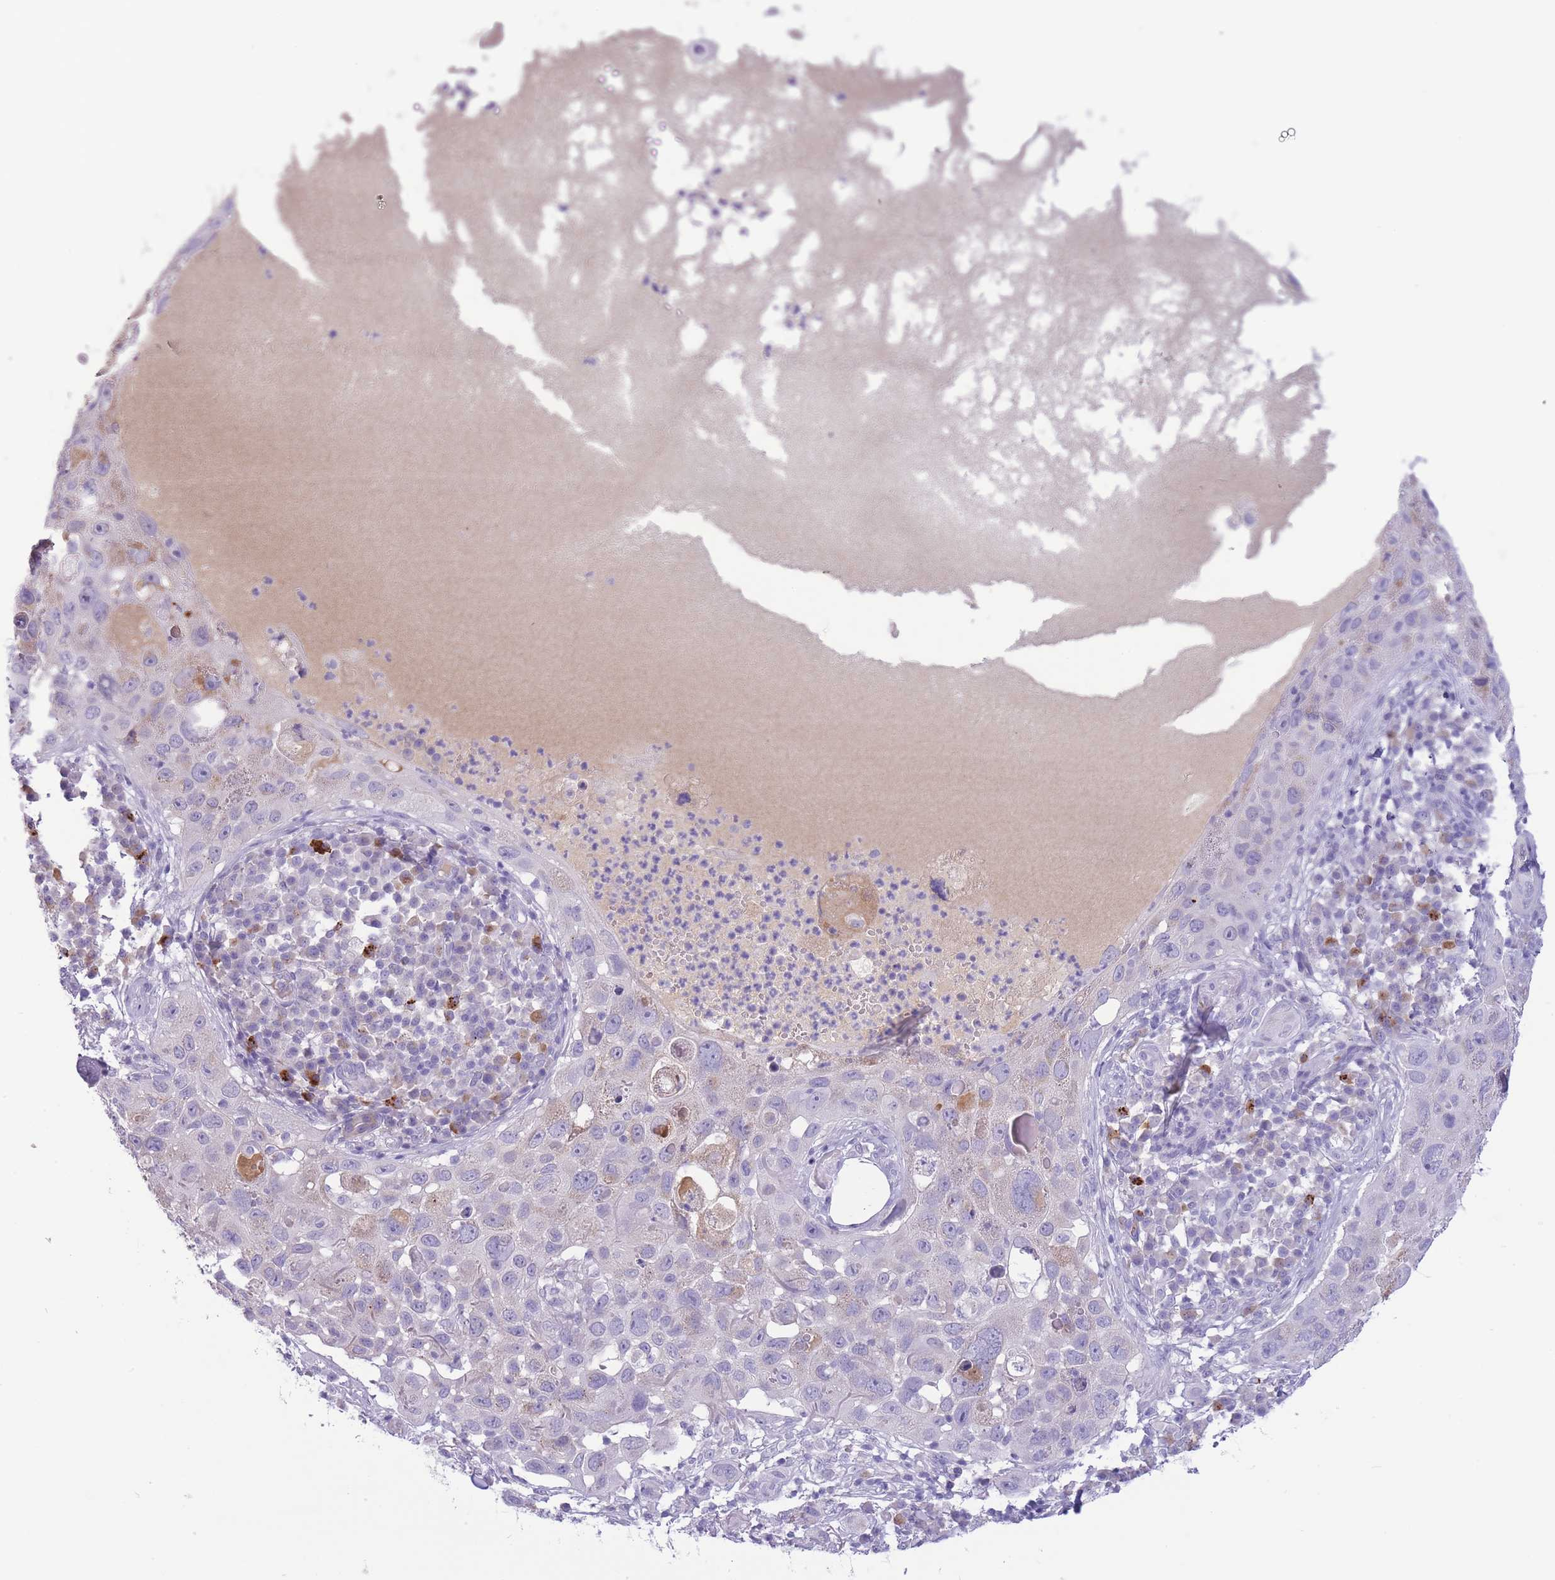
{"staining": {"intensity": "negative", "quantity": "none", "location": "none"}, "tissue": "skin cancer", "cell_type": "Tumor cells", "image_type": "cancer", "snomed": [{"axis": "morphology", "description": "Squamous cell carcinoma in situ, NOS"}, {"axis": "morphology", "description": "Squamous cell carcinoma, NOS"}, {"axis": "topography", "description": "Skin"}], "caption": "Immunohistochemistry (IHC) histopathology image of squamous cell carcinoma (skin) stained for a protein (brown), which demonstrates no staining in tumor cells.", "gene": "ASAP3", "patient": {"sex": "male", "age": 93}}